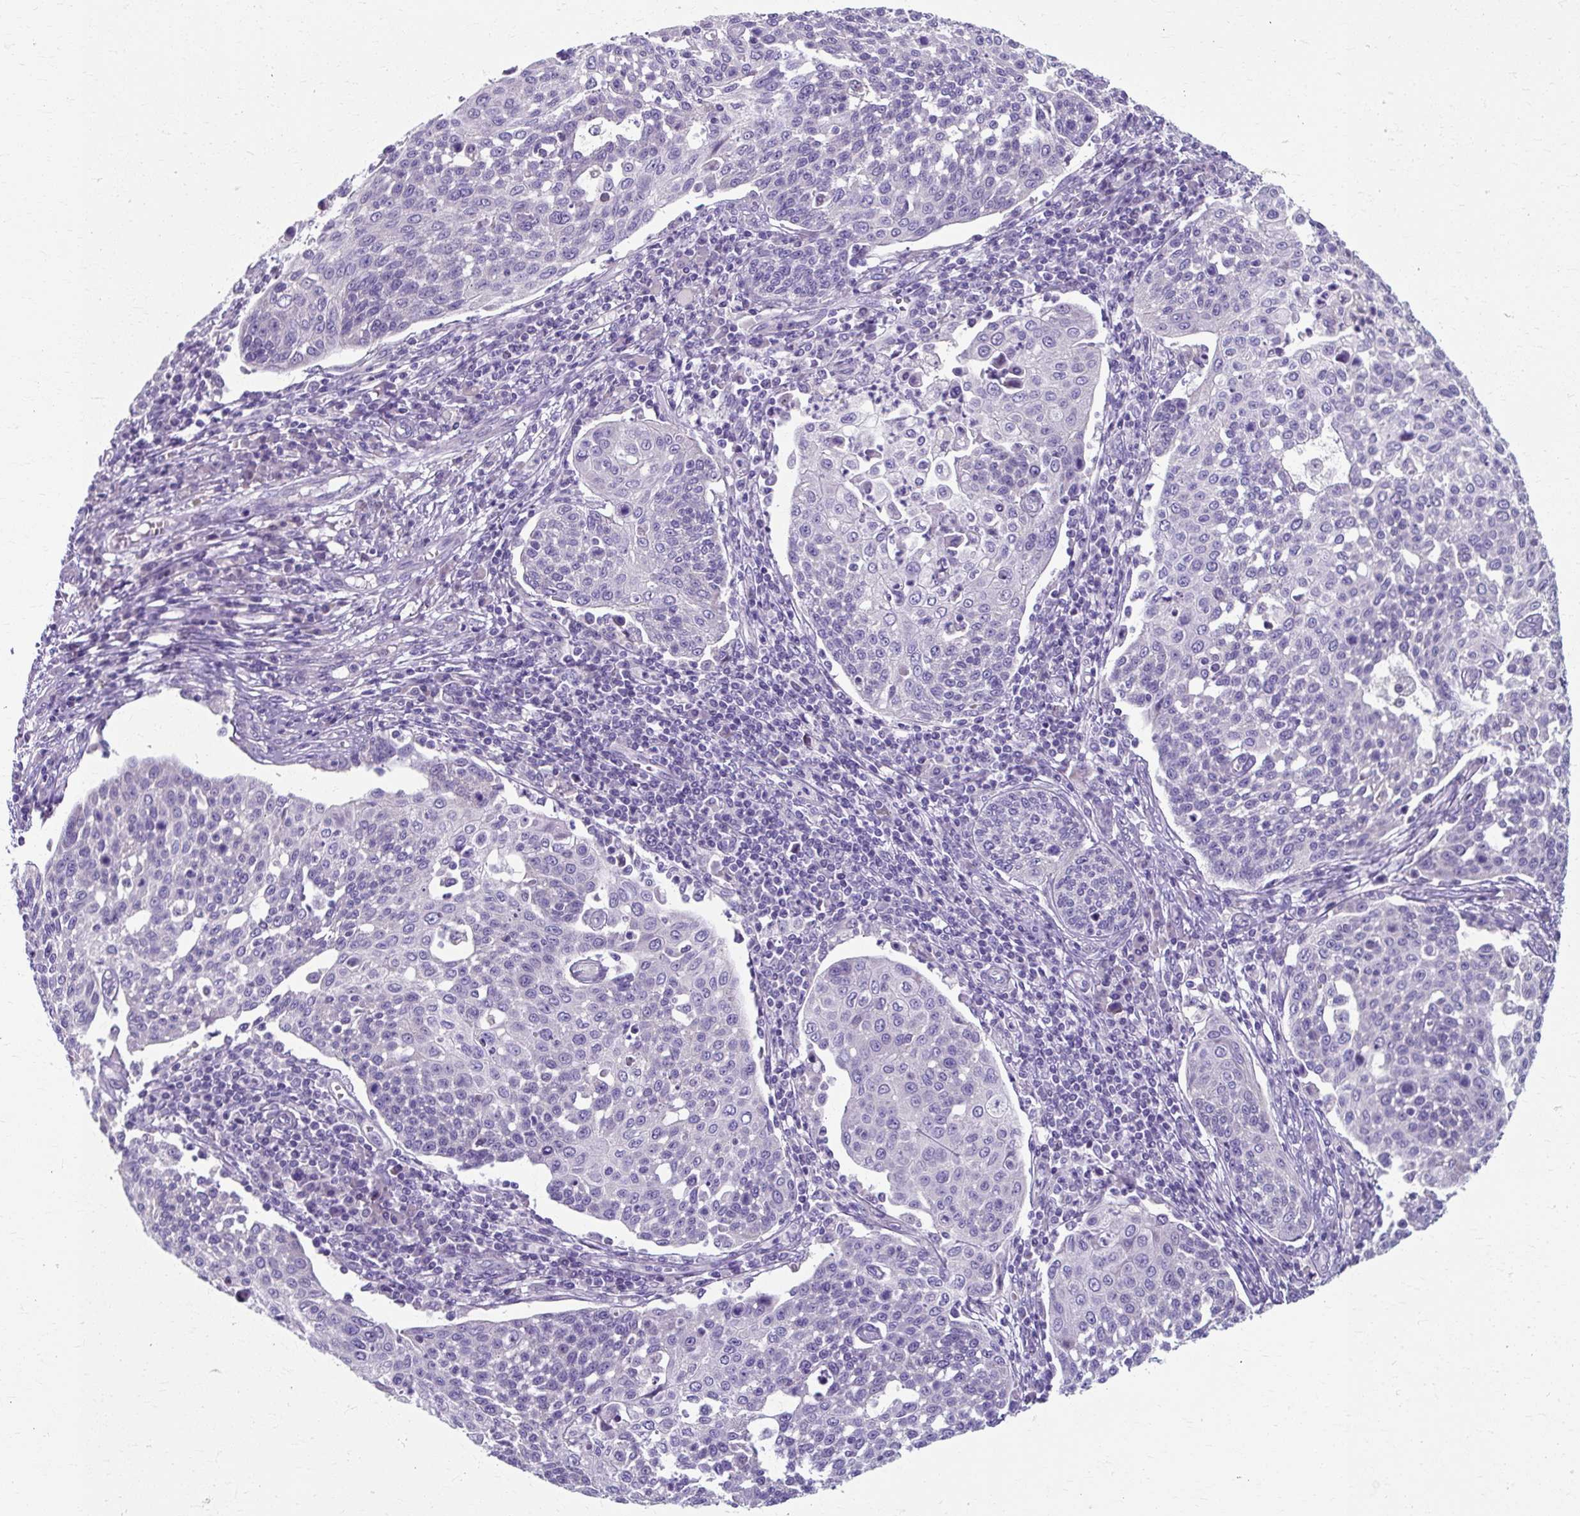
{"staining": {"intensity": "negative", "quantity": "none", "location": "none"}, "tissue": "cervical cancer", "cell_type": "Tumor cells", "image_type": "cancer", "snomed": [{"axis": "morphology", "description": "Squamous cell carcinoma, NOS"}, {"axis": "topography", "description": "Cervix"}], "caption": "Image shows no significant protein expression in tumor cells of cervical cancer (squamous cell carcinoma).", "gene": "ZNF555", "patient": {"sex": "female", "age": 34}}